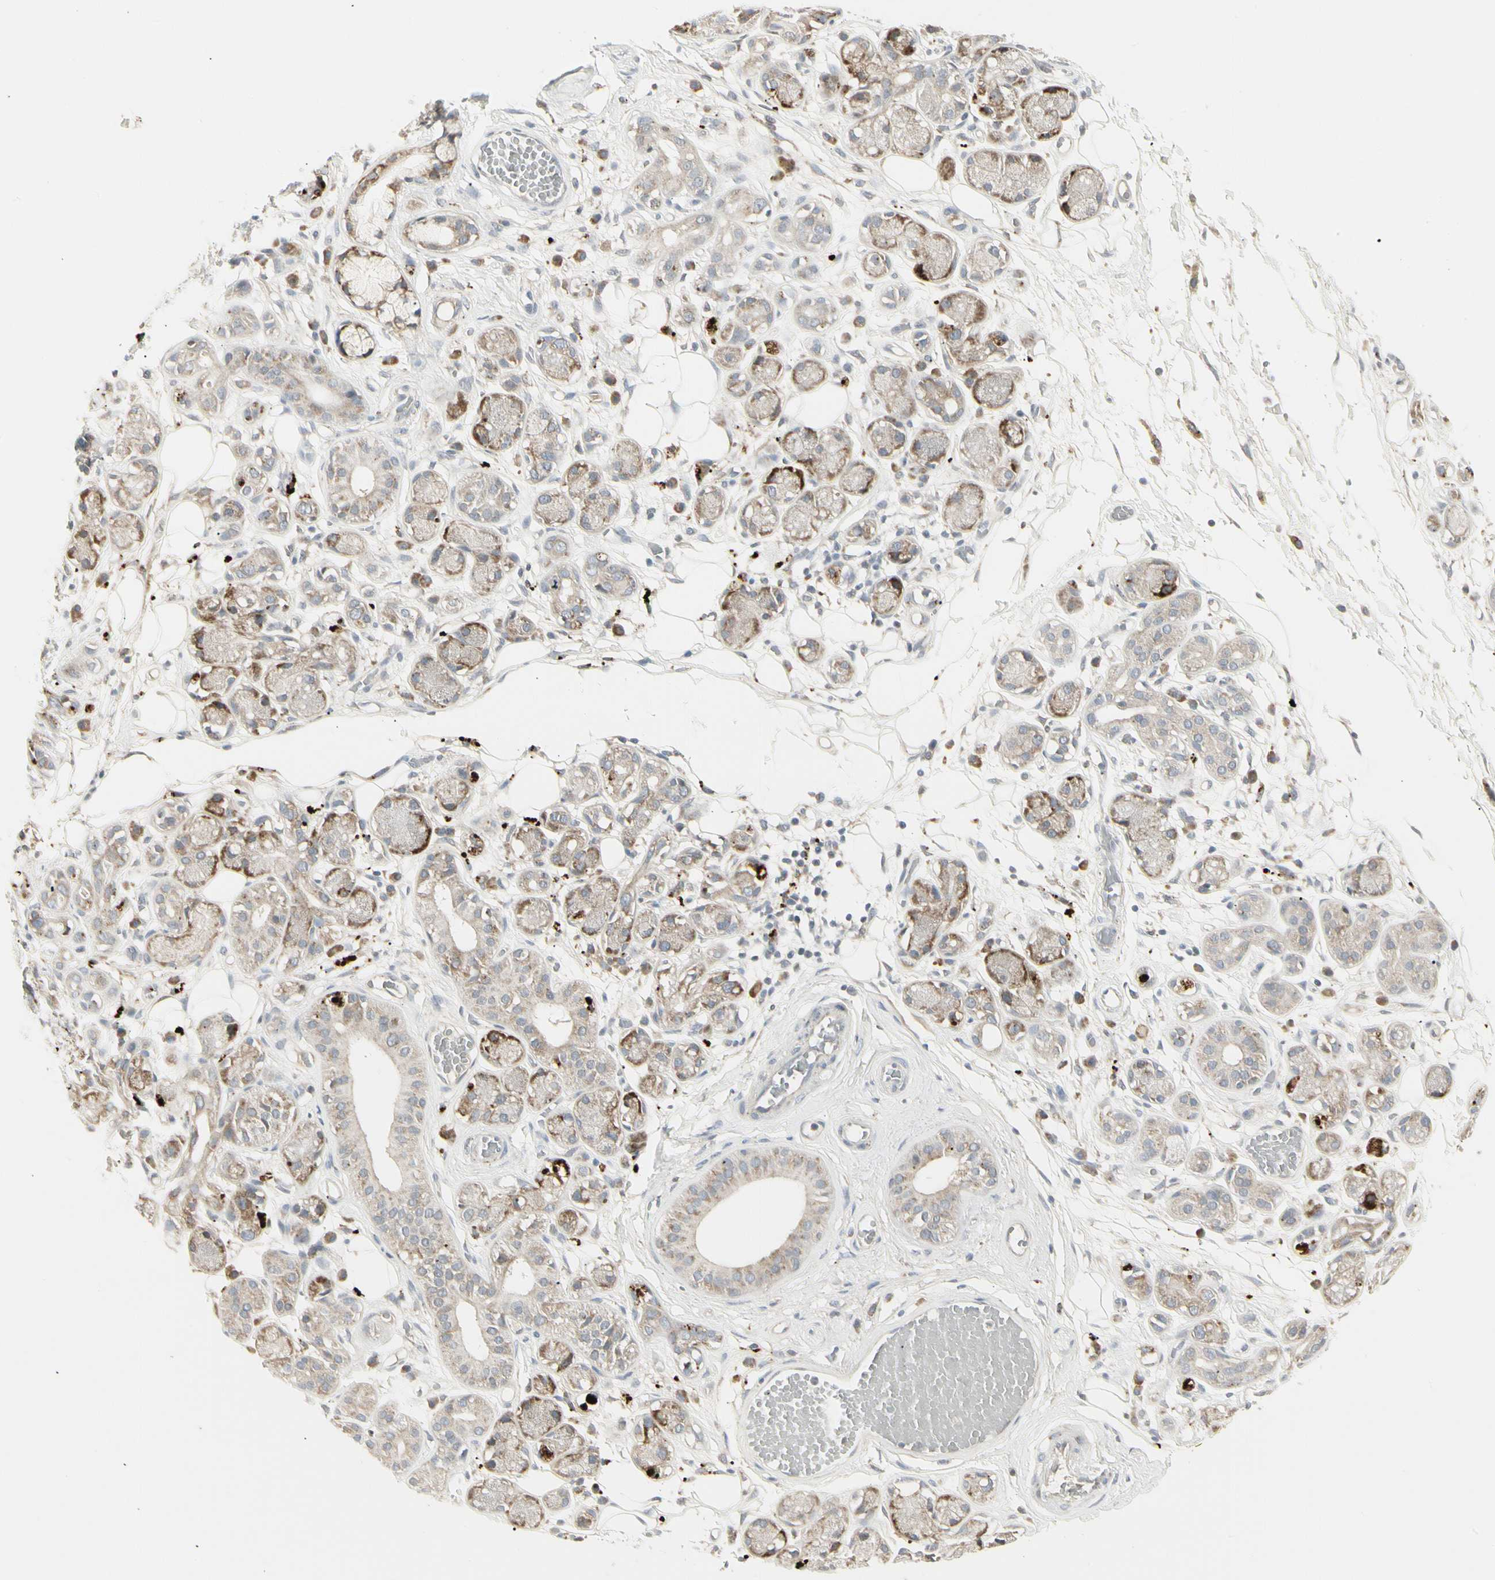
{"staining": {"intensity": "weak", "quantity": "25%-75%", "location": "cytoplasmic/membranous"}, "tissue": "adipose tissue", "cell_type": "Adipocytes", "image_type": "normal", "snomed": [{"axis": "morphology", "description": "Normal tissue, NOS"}, {"axis": "morphology", "description": "Inflammation, NOS"}, {"axis": "topography", "description": "Vascular tissue"}, {"axis": "topography", "description": "Salivary gland"}], "caption": "IHC (DAB) staining of normal human adipose tissue displays weak cytoplasmic/membranous protein staining in about 25%-75% of adipocytes. (DAB = brown stain, brightfield microscopy at high magnification).", "gene": "GRN", "patient": {"sex": "female", "age": 75}}